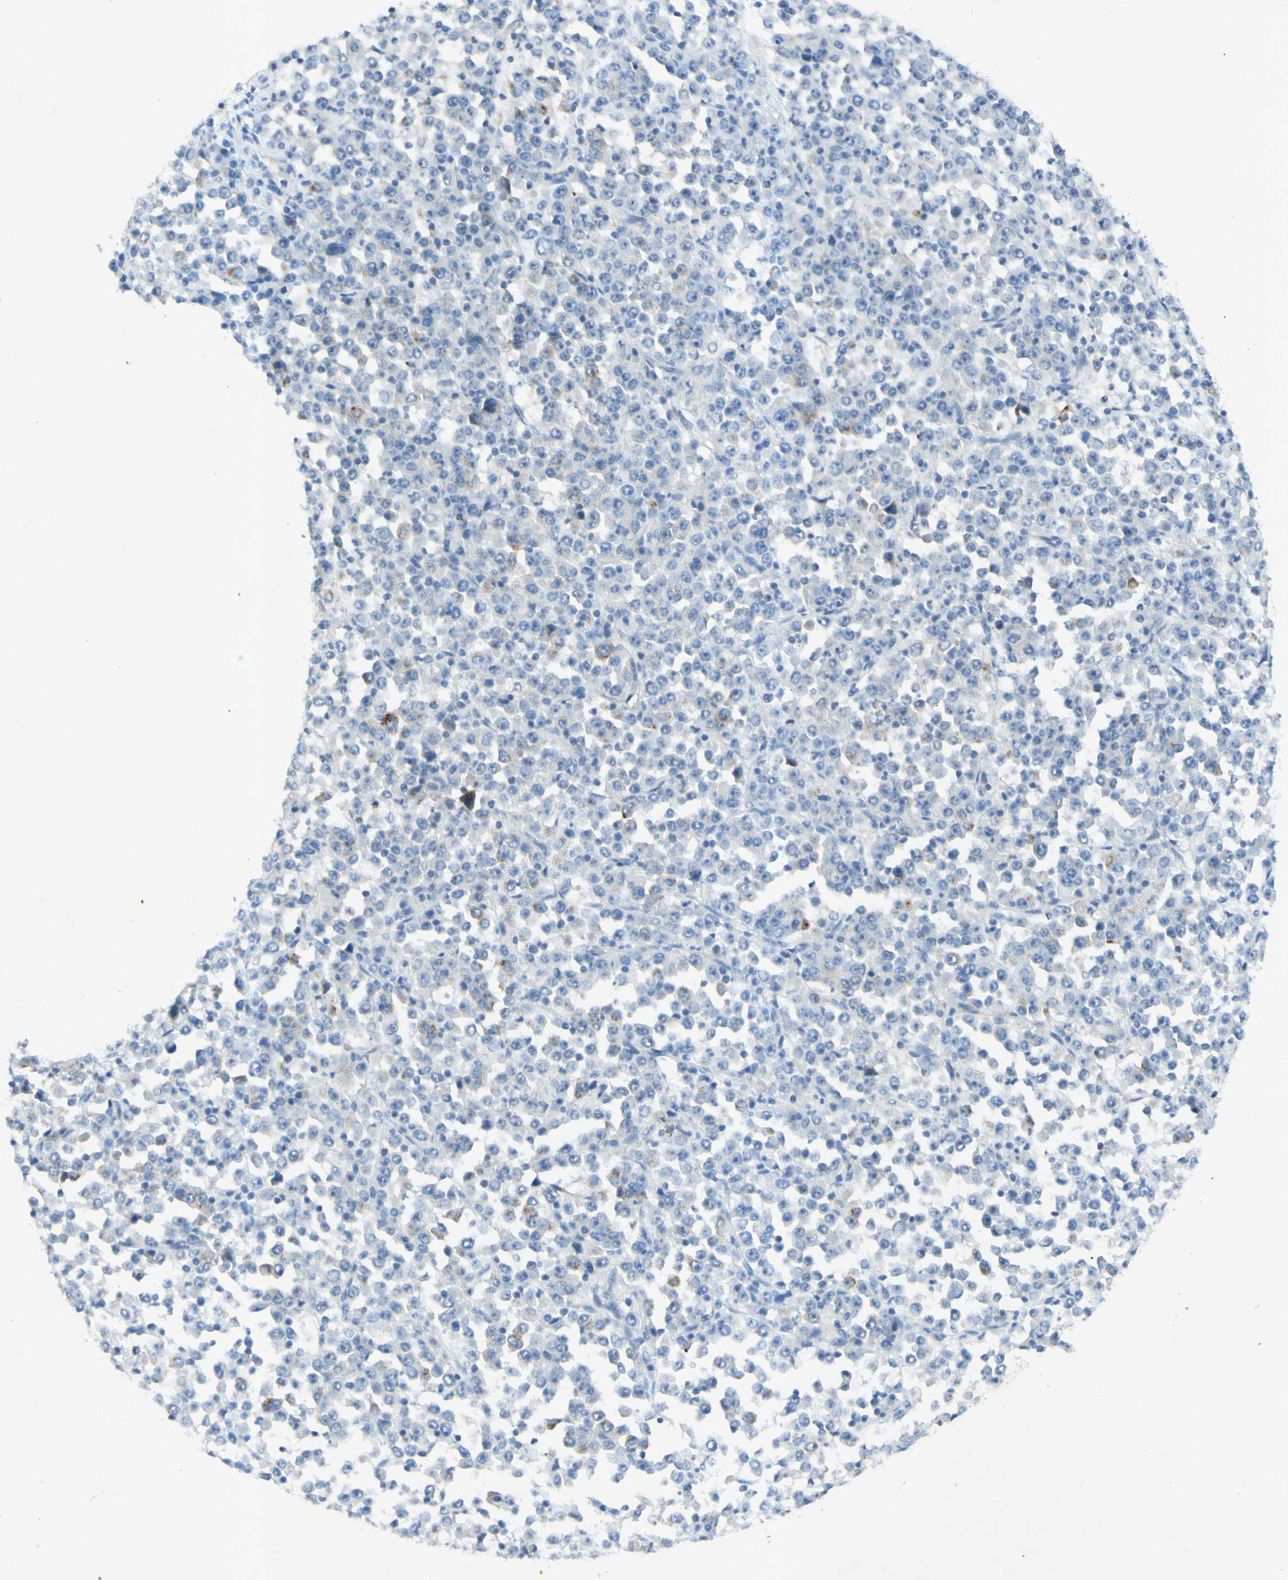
{"staining": {"intensity": "weak", "quantity": "<25%", "location": "cytoplasmic/membranous"}, "tissue": "stomach cancer", "cell_type": "Tumor cells", "image_type": "cancer", "snomed": [{"axis": "morphology", "description": "Normal tissue, NOS"}, {"axis": "morphology", "description": "Adenocarcinoma, NOS"}, {"axis": "topography", "description": "Stomach, upper"}, {"axis": "topography", "description": "Stomach"}], "caption": "Immunohistochemical staining of human adenocarcinoma (stomach) exhibits no significant expression in tumor cells.", "gene": "GDF15", "patient": {"sex": "male", "age": 59}}